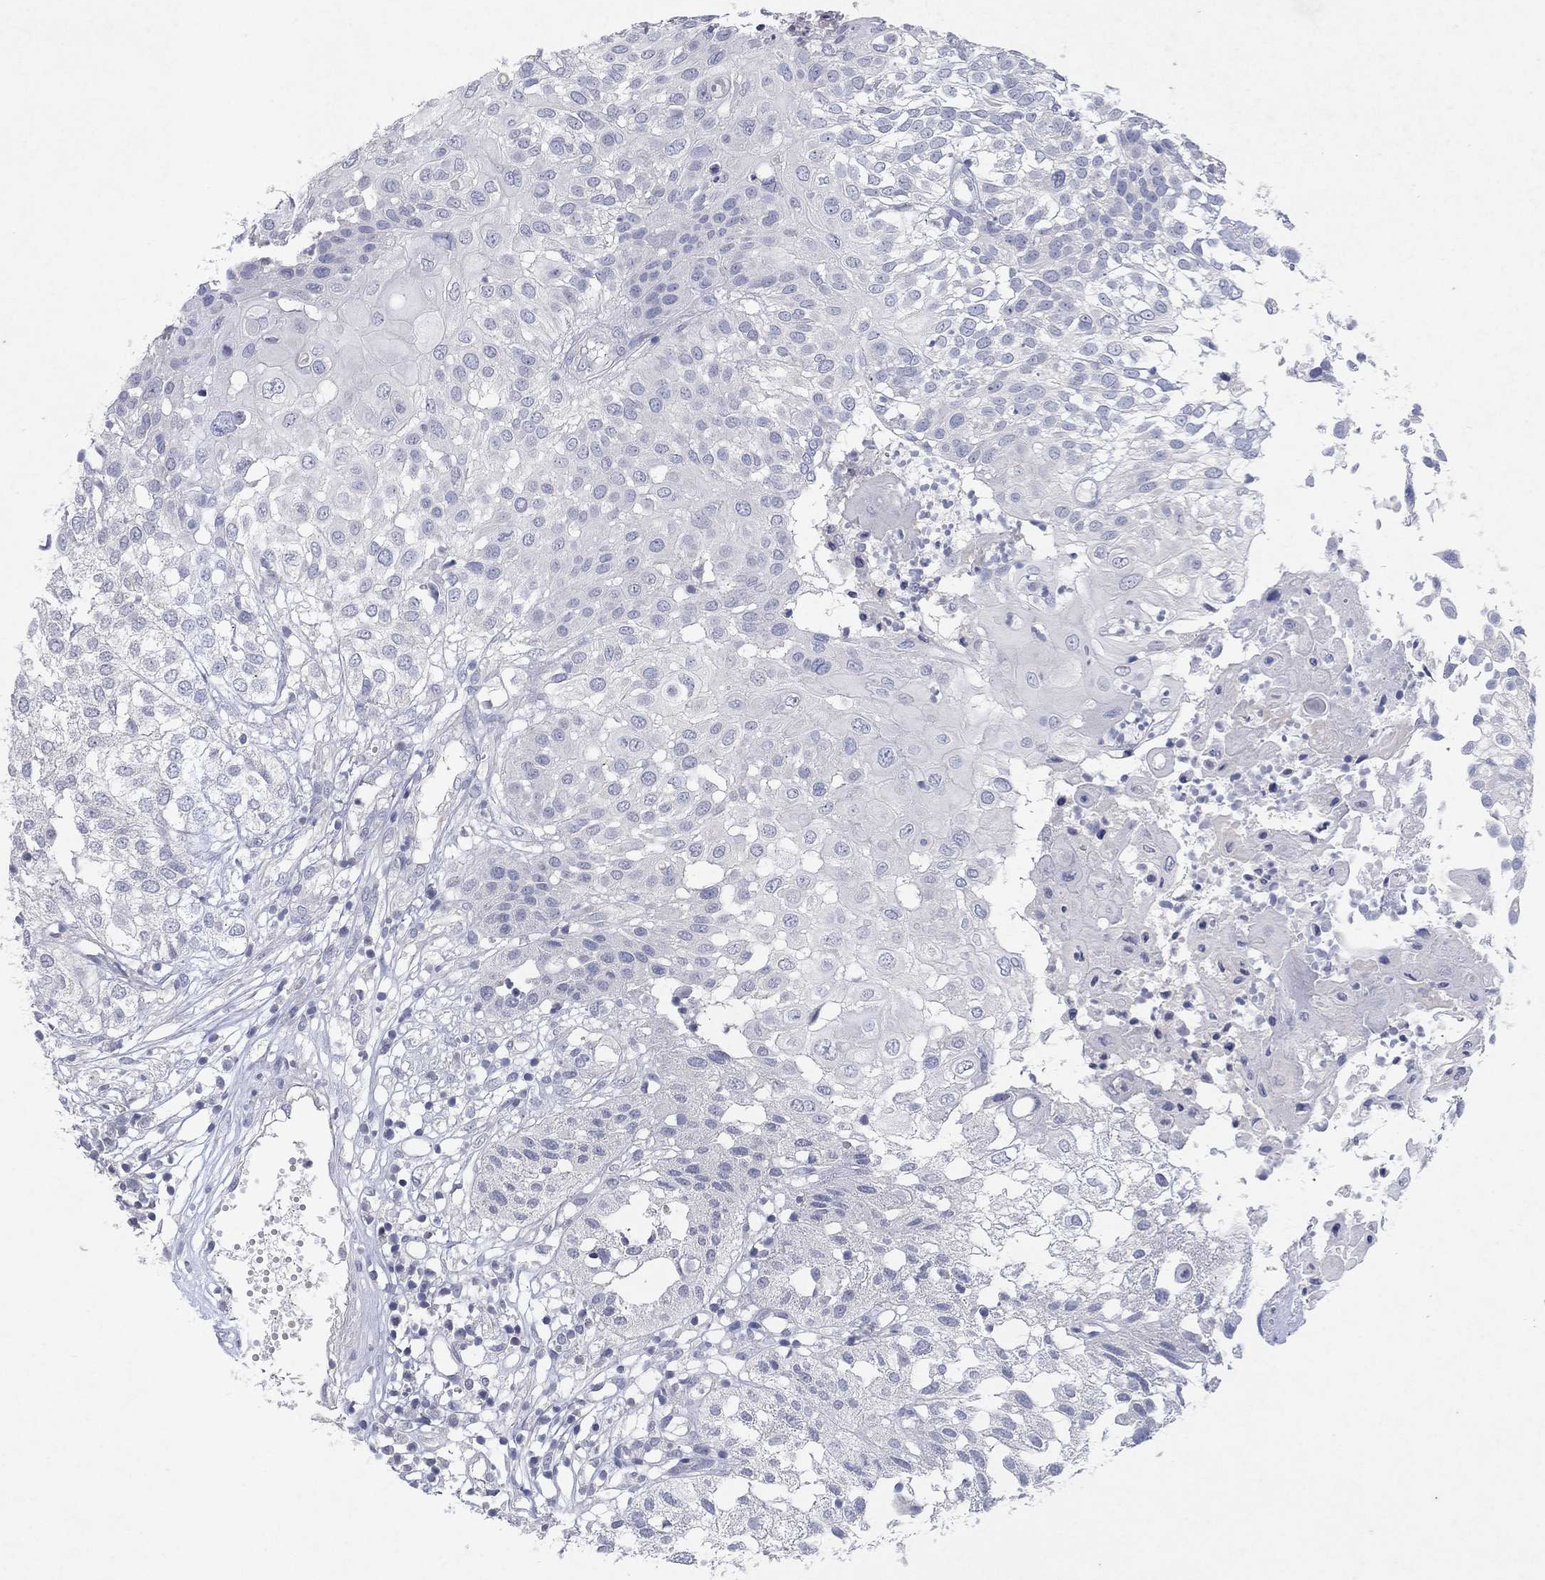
{"staining": {"intensity": "negative", "quantity": "none", "location": "none"}, "tissue": "urothelial cancer", "cell_type": "Tumor cells", "image_type": "cancer", "snomed": [{"axis": "morphology", "description": "Urothelial carcinoma, High grade"}, {"axis": "topography", "description": "Urinary bladder"}], "caption": "Immunohistochemistry (IHC) of urothelial cancer reveals no positivity in tumor cells.", "gene": "KRT40", "patient": {"sex": "female", "age": 79}}